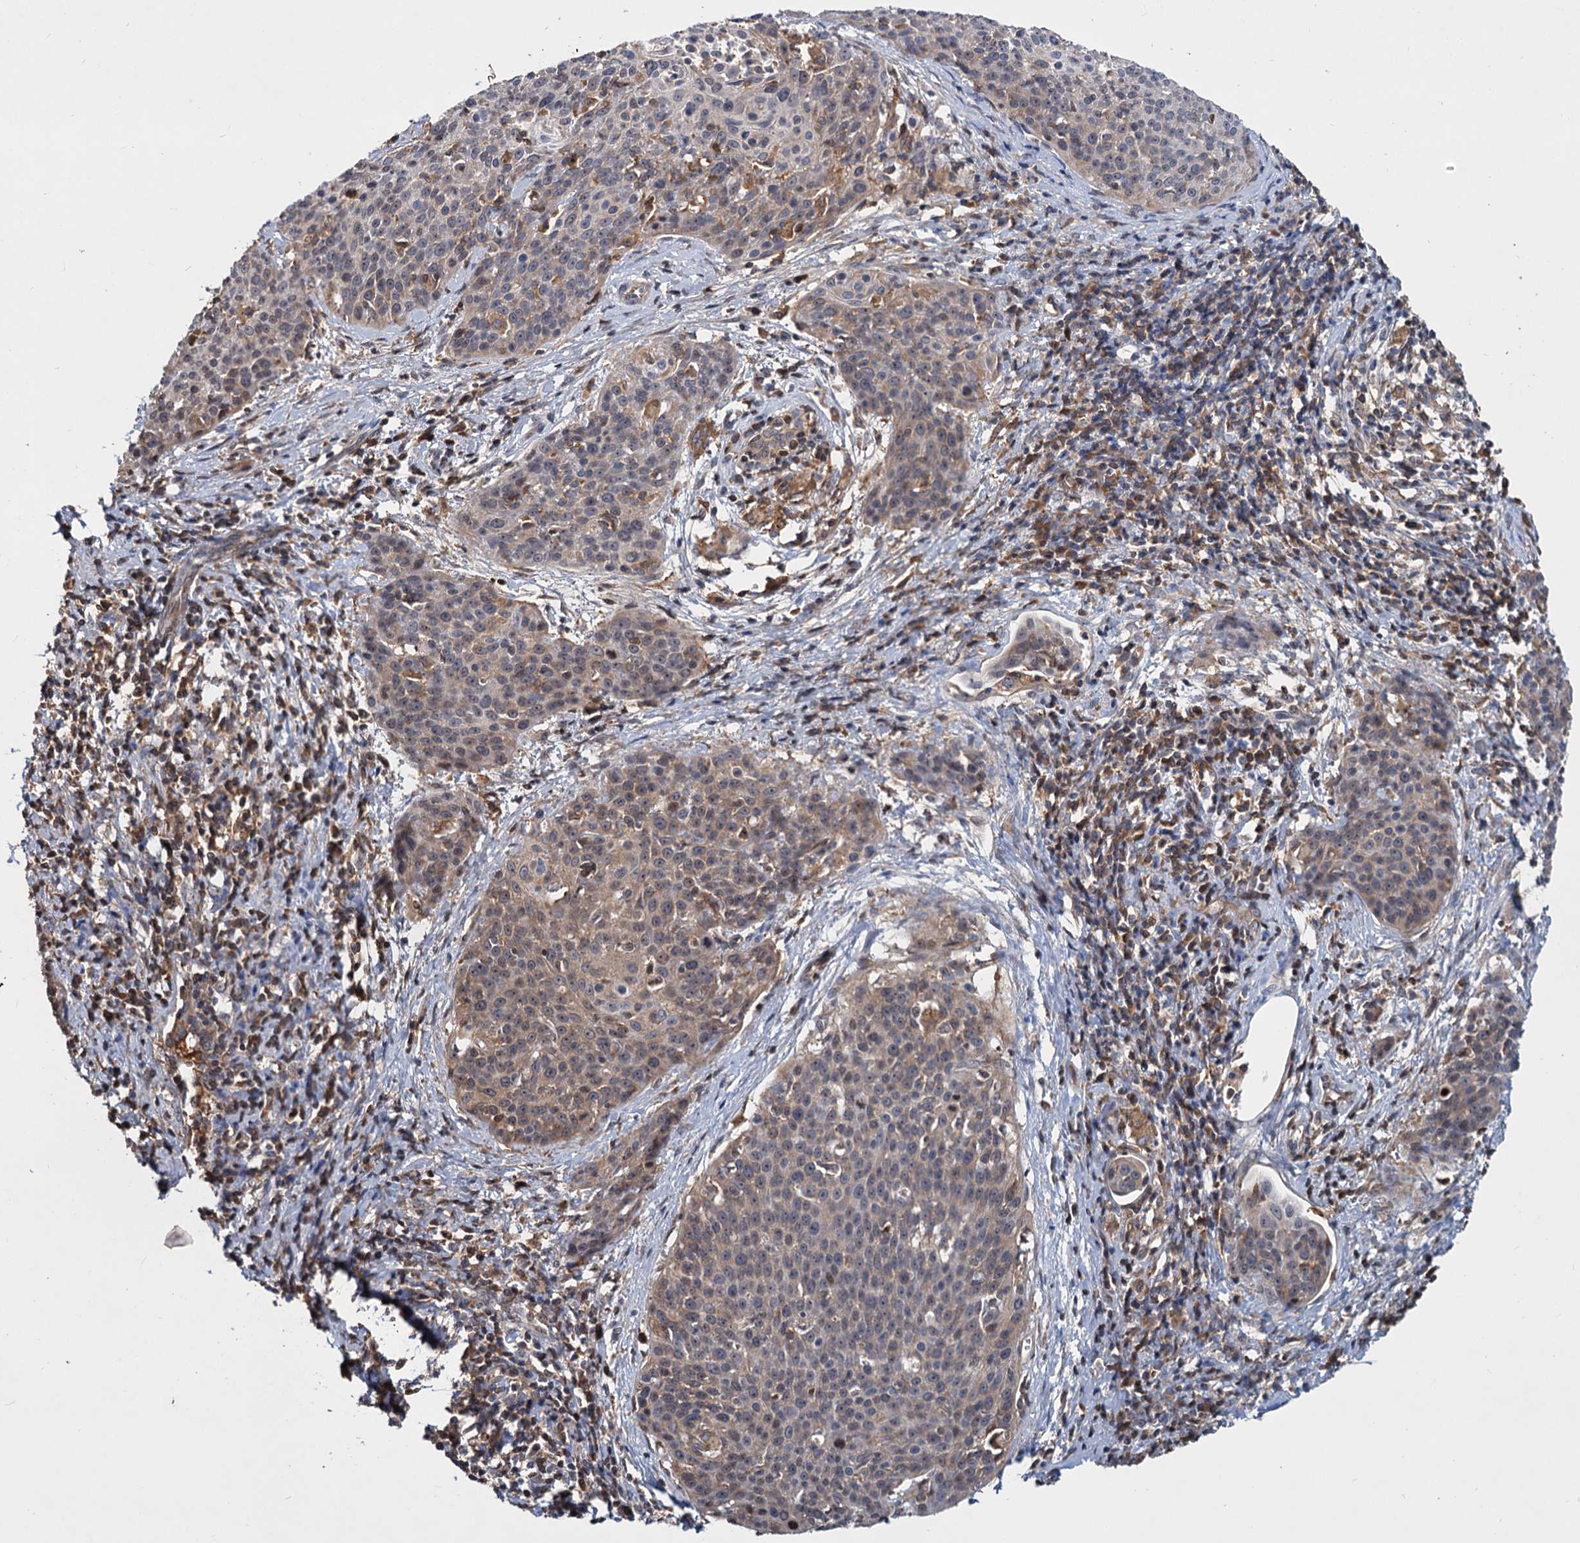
{"staining": {"intensity": "weak", "quantity": "25%-75%", "location": "nuclear"}, "tissue": "cervical cancer", "cell_type": "Tumor cells", "image_type": "cancer", "snomed": [{"axis": "morphology", "description": "Squamous cell carcinoma, NOS"}, {"axis": "topography", "description": "Cervix"}], "caption": "Immunohistochemistry staining of squamous cell carcinoma (cervical), which exhibits low levels of weak nuclear staining in approximately 25%-75% of tumor cells indicating weak nuclear protein staining. The staining was performed using DAB (brown) for protein detection and nuclei were counterstained in hematoxylin (blue).", "gene": "CHRD", "patient": {"sex": "female", "age": 38}}